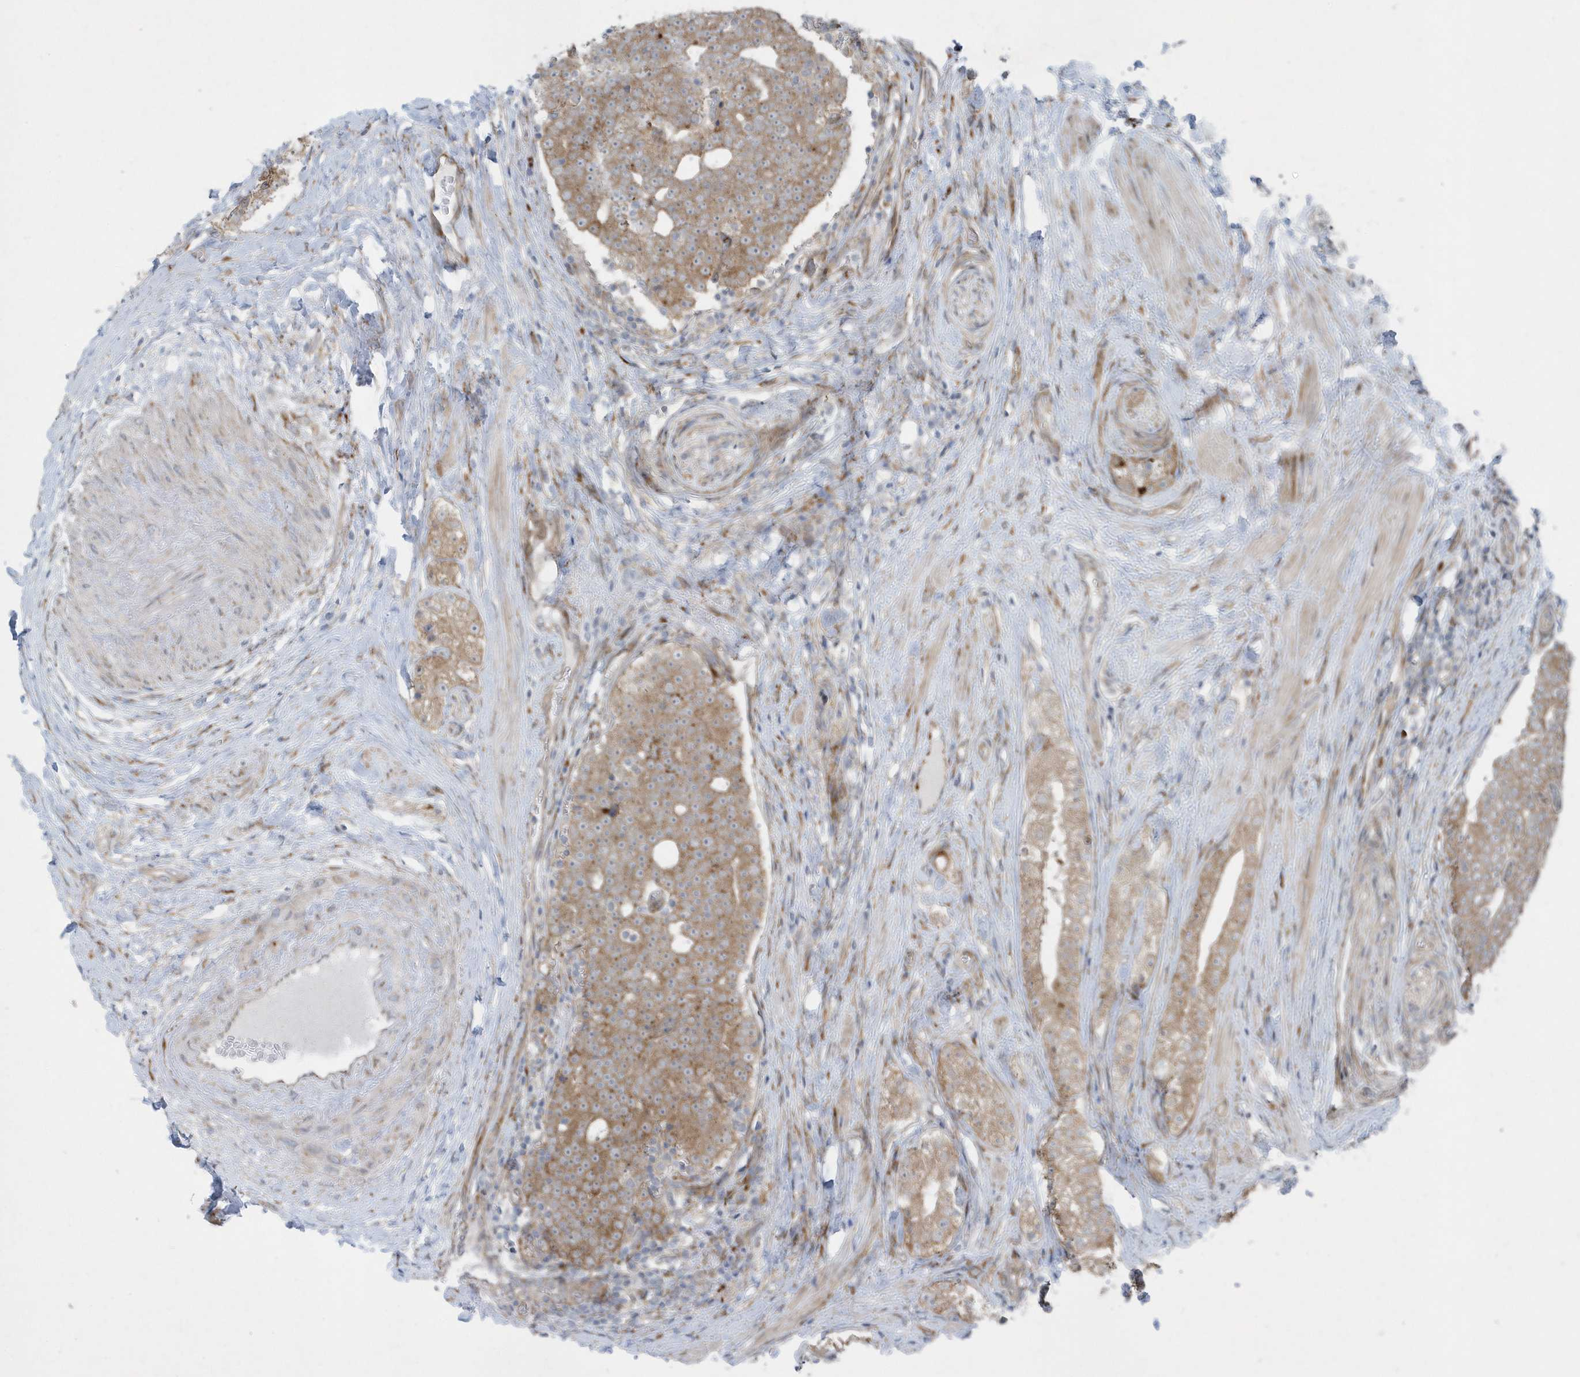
{"staining": {"intensity": "moderate", "quantity": ">75%", "location": "cytoplasmic/membranous"}, "tissue": "prostate cancer", "cell_type": "Tumor cells", "image_type": "cancer", "snomed": [{"axis": "morphology", "description": "Adenocarcinoma, High grade"}, {"axis": "topography", "description": "Prostate"}], "caption": "Tumor cells show medium levels of moderate cytoplasmic/membranous expression in about >75% of cells in prostate cancer (adenocarcinoma (high-grade)).", "gene": "FAM98A", "patient": {"sex": "male", "age": 56}}